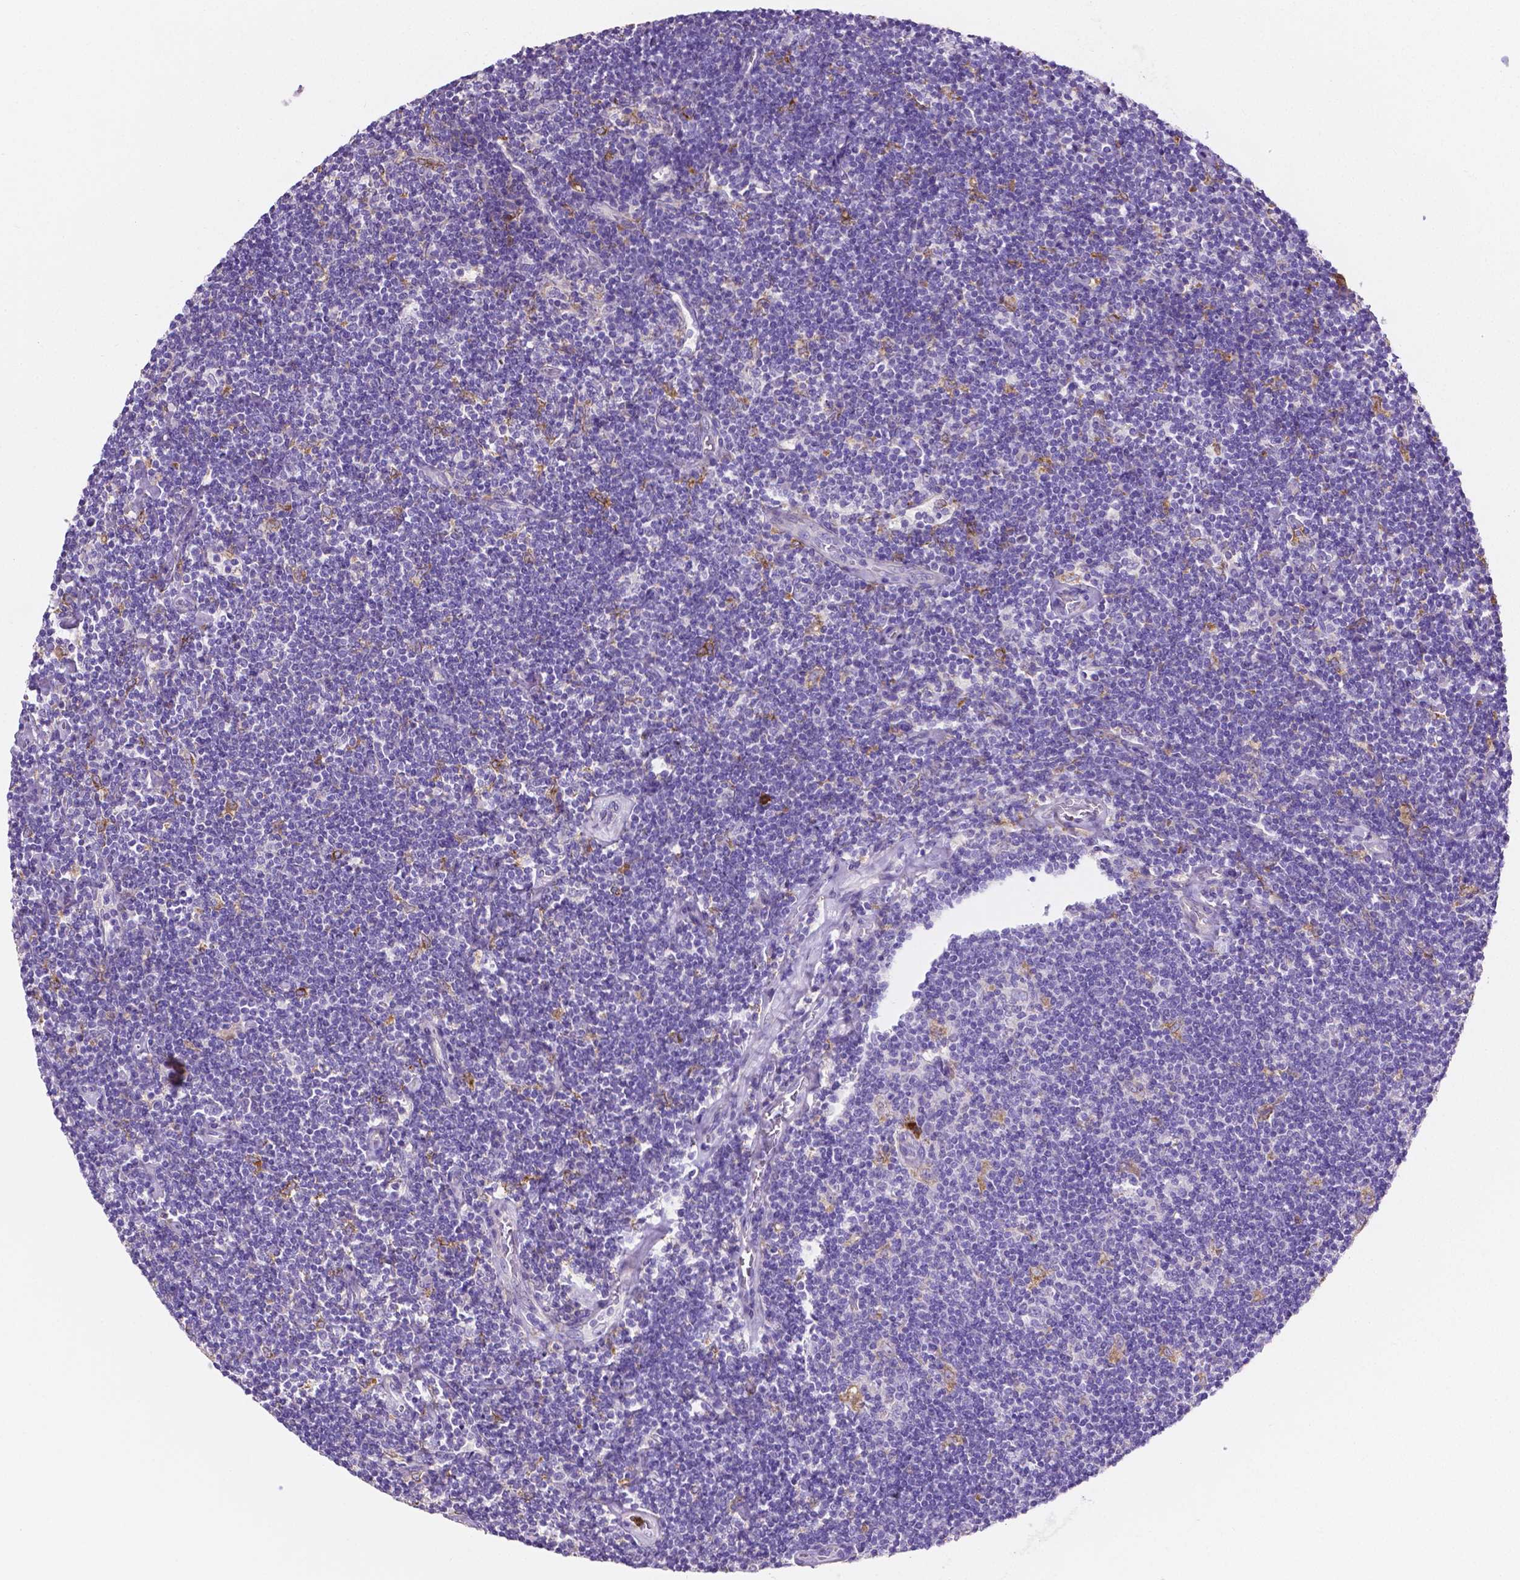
{"staining": {"intensity": "negative", "quantity": "none", "location": "none"}, "tissue": "lymphoma", "cell_type": "Tumor cells", "image_type": "cancer", "snomed": [{"axis": "morphology", "description": "Hodgkin's disease, NOS"}, {"axis": "topography", "description": "Lymph node"}], "caption": "A micrograph of human lymphoma is negative for staining in tumor cells.", "gene": "MMP9", "patient": {"sex": "male", "age": 40}}